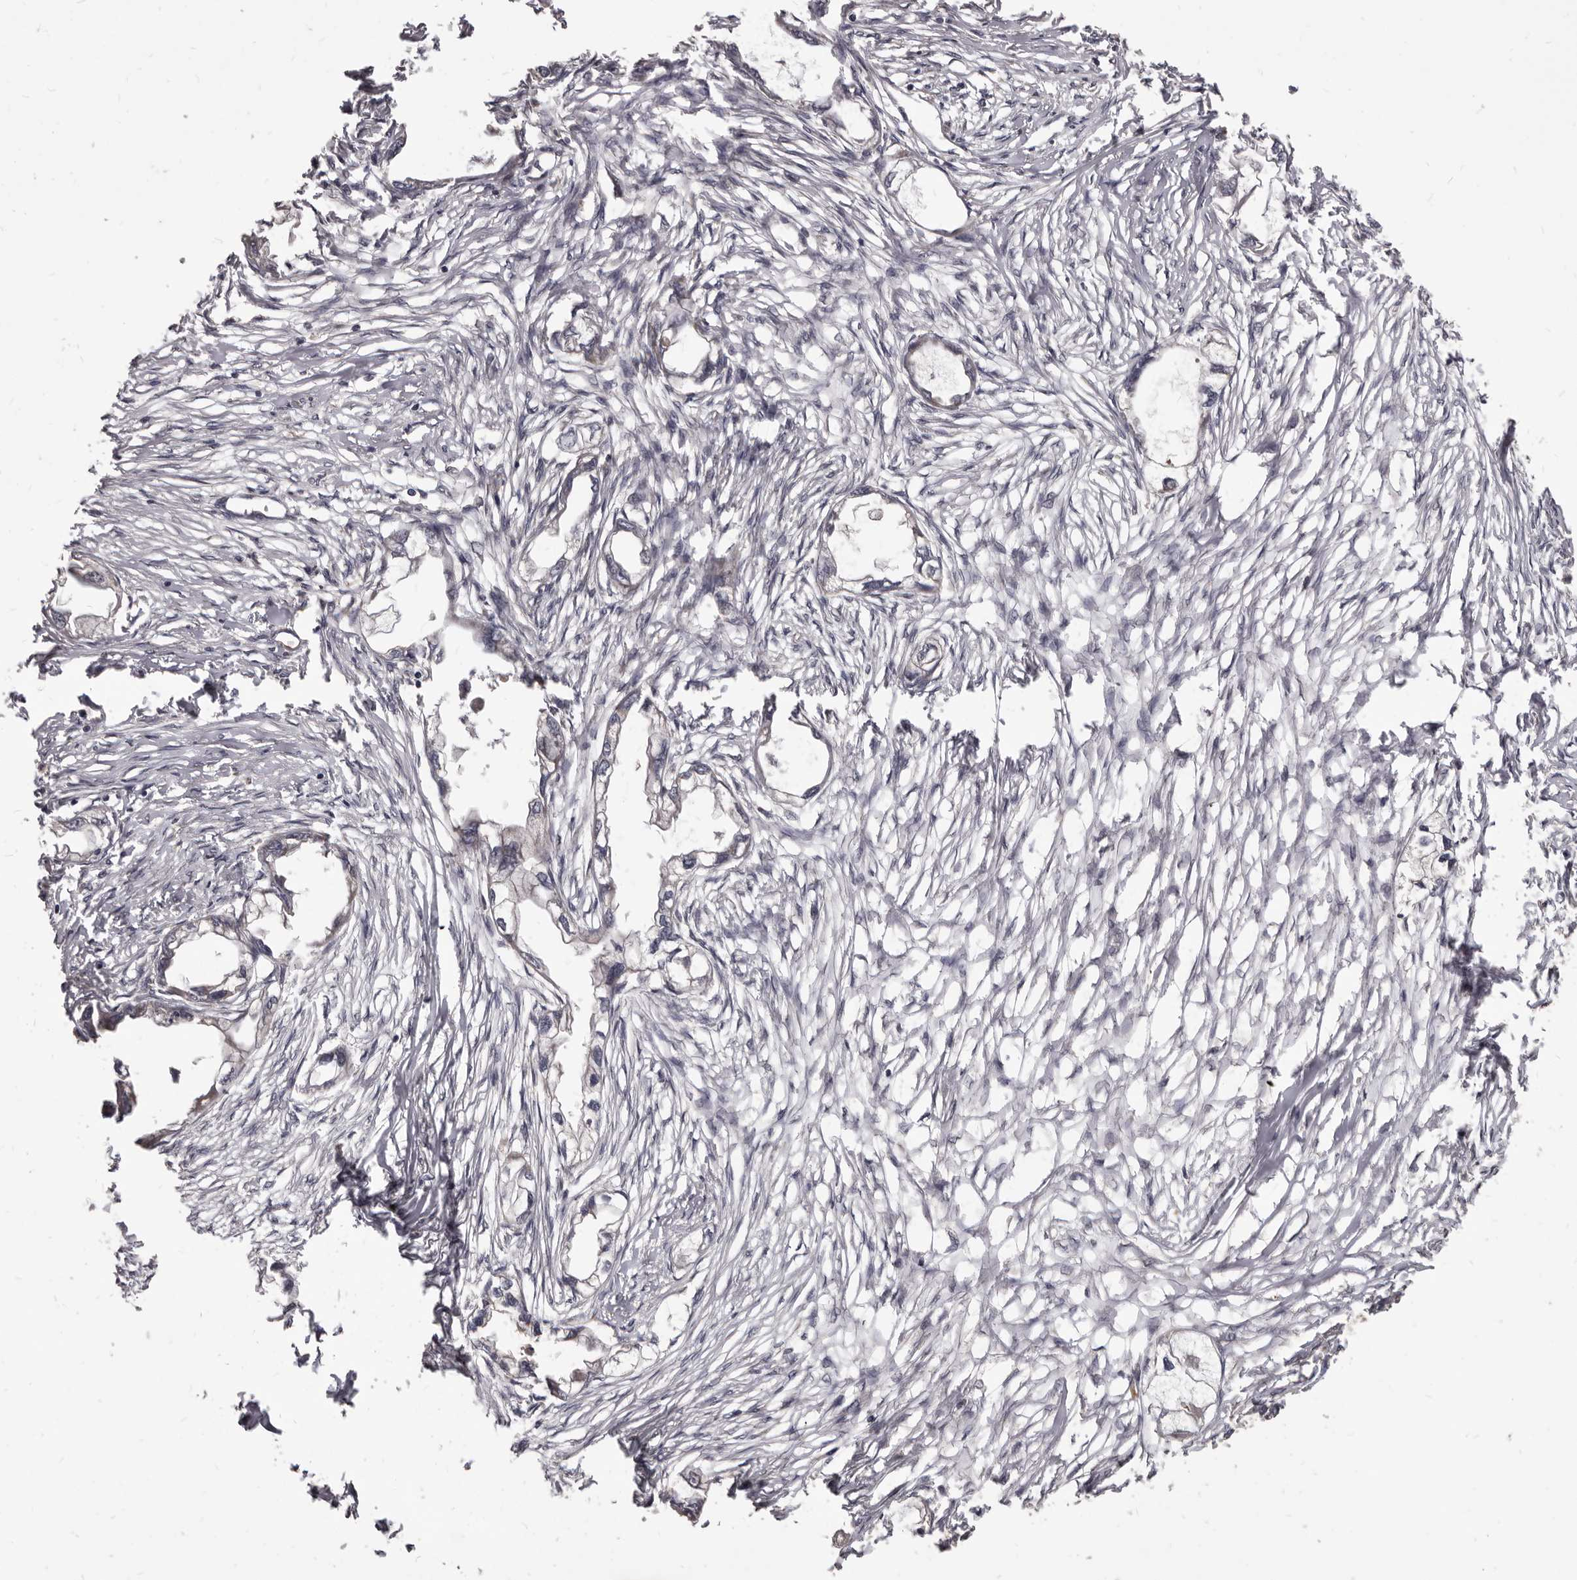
{"staining": {"intensity": "negative", "quantity": "none", "location": "none"}, "tissue": "endometrial cancer", "cell_type": "Tumor cells", "image_type": "cancer", "snomed": [{"axis": "morphology", "description": "Adenocarcinoma, NOS"}, {"axis": "morphology", "description": "Adenocarcinoma, metastatic, NOS"}, {"axis": "topography", "description": "Adipose tissue"}, {"axis": "topography", "description": "Endometrium"}], "caption": "A high-resolution photomicrograph shows immunohistochemistry (IHC) staining of metastatic adenocarcinoma (endometrial), which exhibits no significant positivity in tumor cells.", "gene": "GABPB2", "patient": {"sex": "female", "age": 67}}